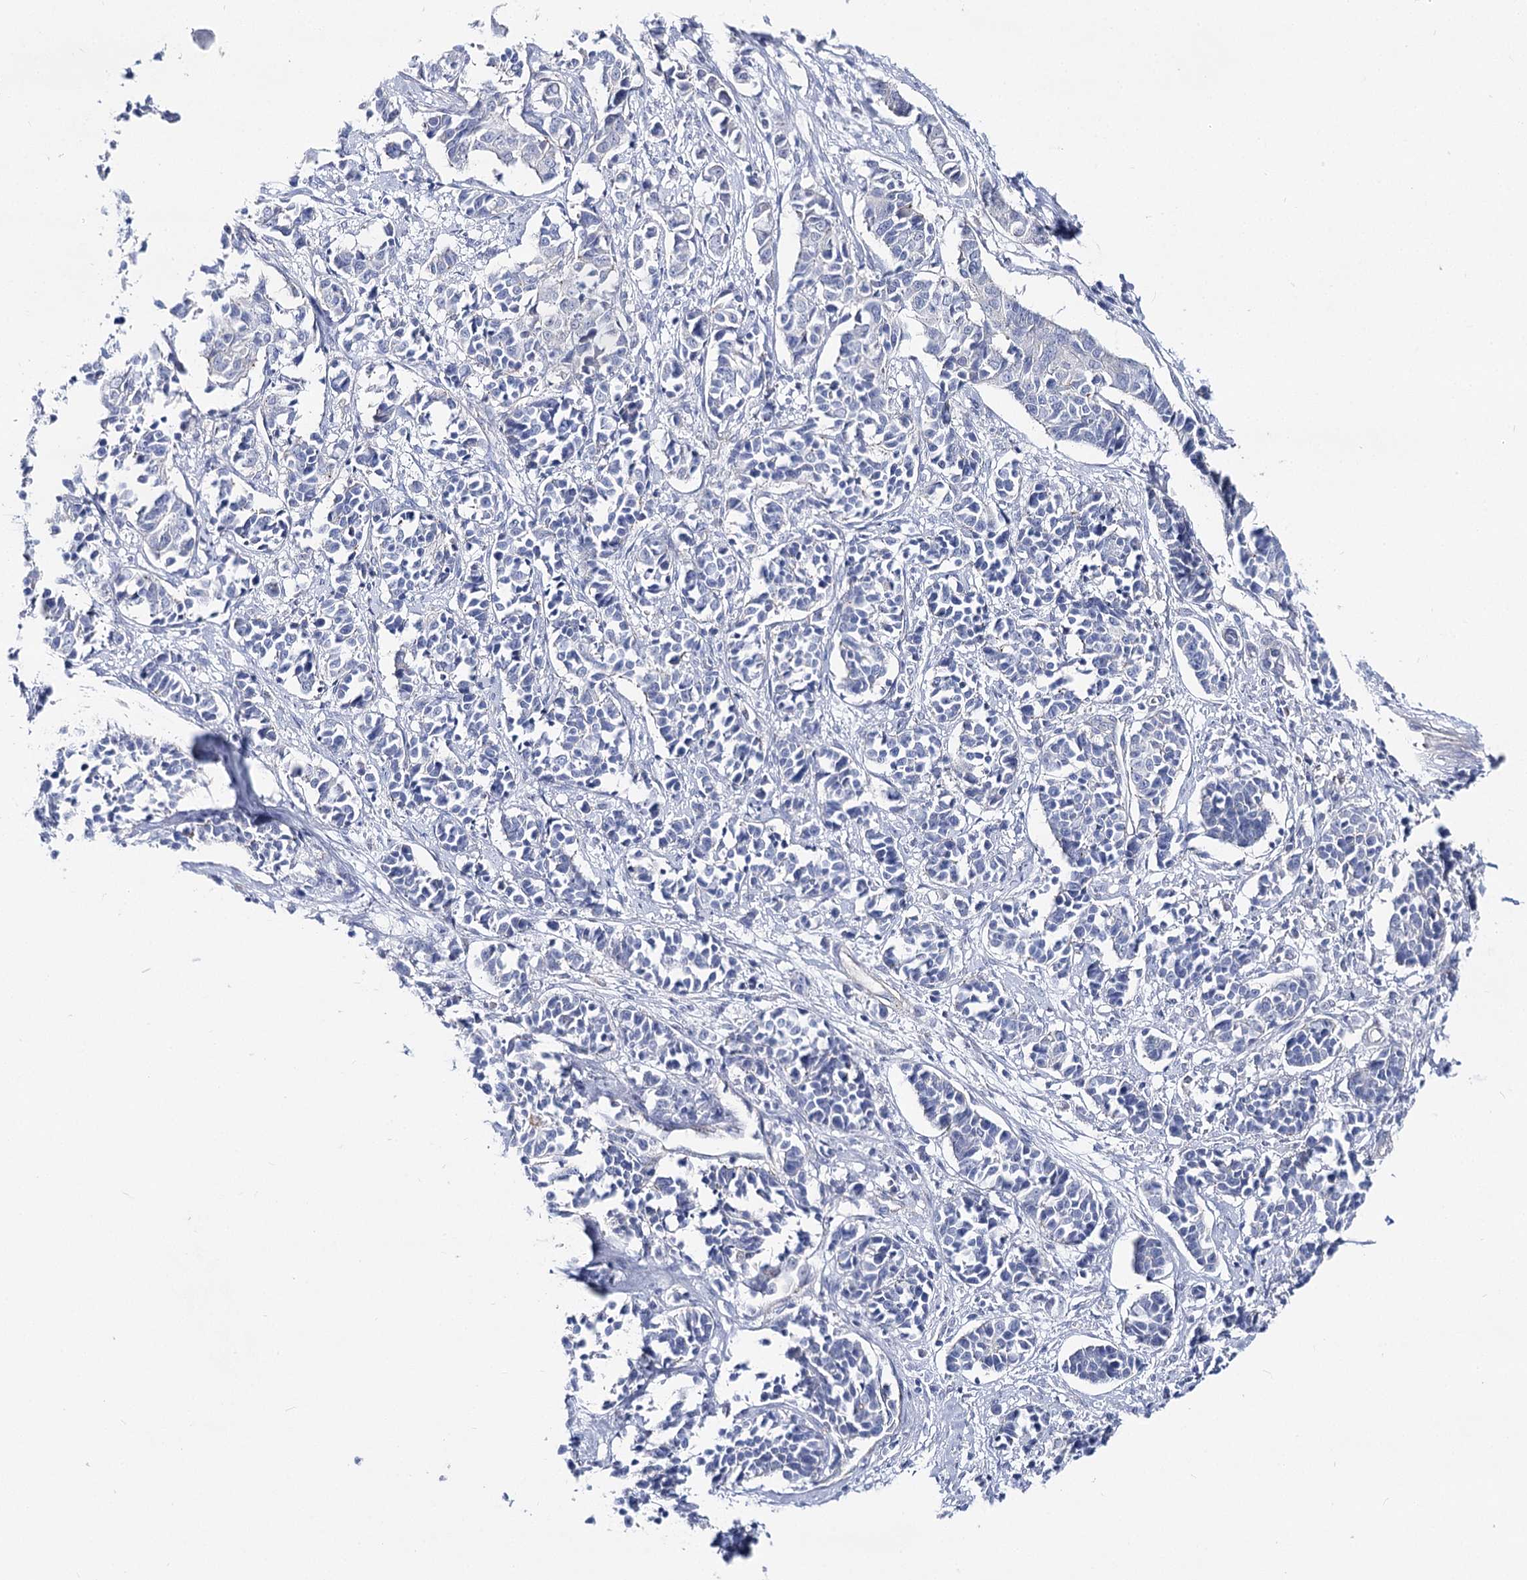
{"staining": {"intensity": "negative", "quantity": "none", "location": "none"}, "tissue": "cervical cancer", "cell_type": "Tumor cells", "image_type": "cancer", "snomed": [{"axis": "morphology", "description": "Normal tissue, NOS"}, {"axis": "morphology", "description": "Squamous cell carcinoma, NOS"}, {"axis": "topography", "description": "Cervix"}], "caption": "Immunohistochemistry micrograph of cervical cancer stained for a protein (brown), which exhibits no staining in tumor cells.", "gene": "NRAP", "patient": {"sex": "female", "age": 35}}